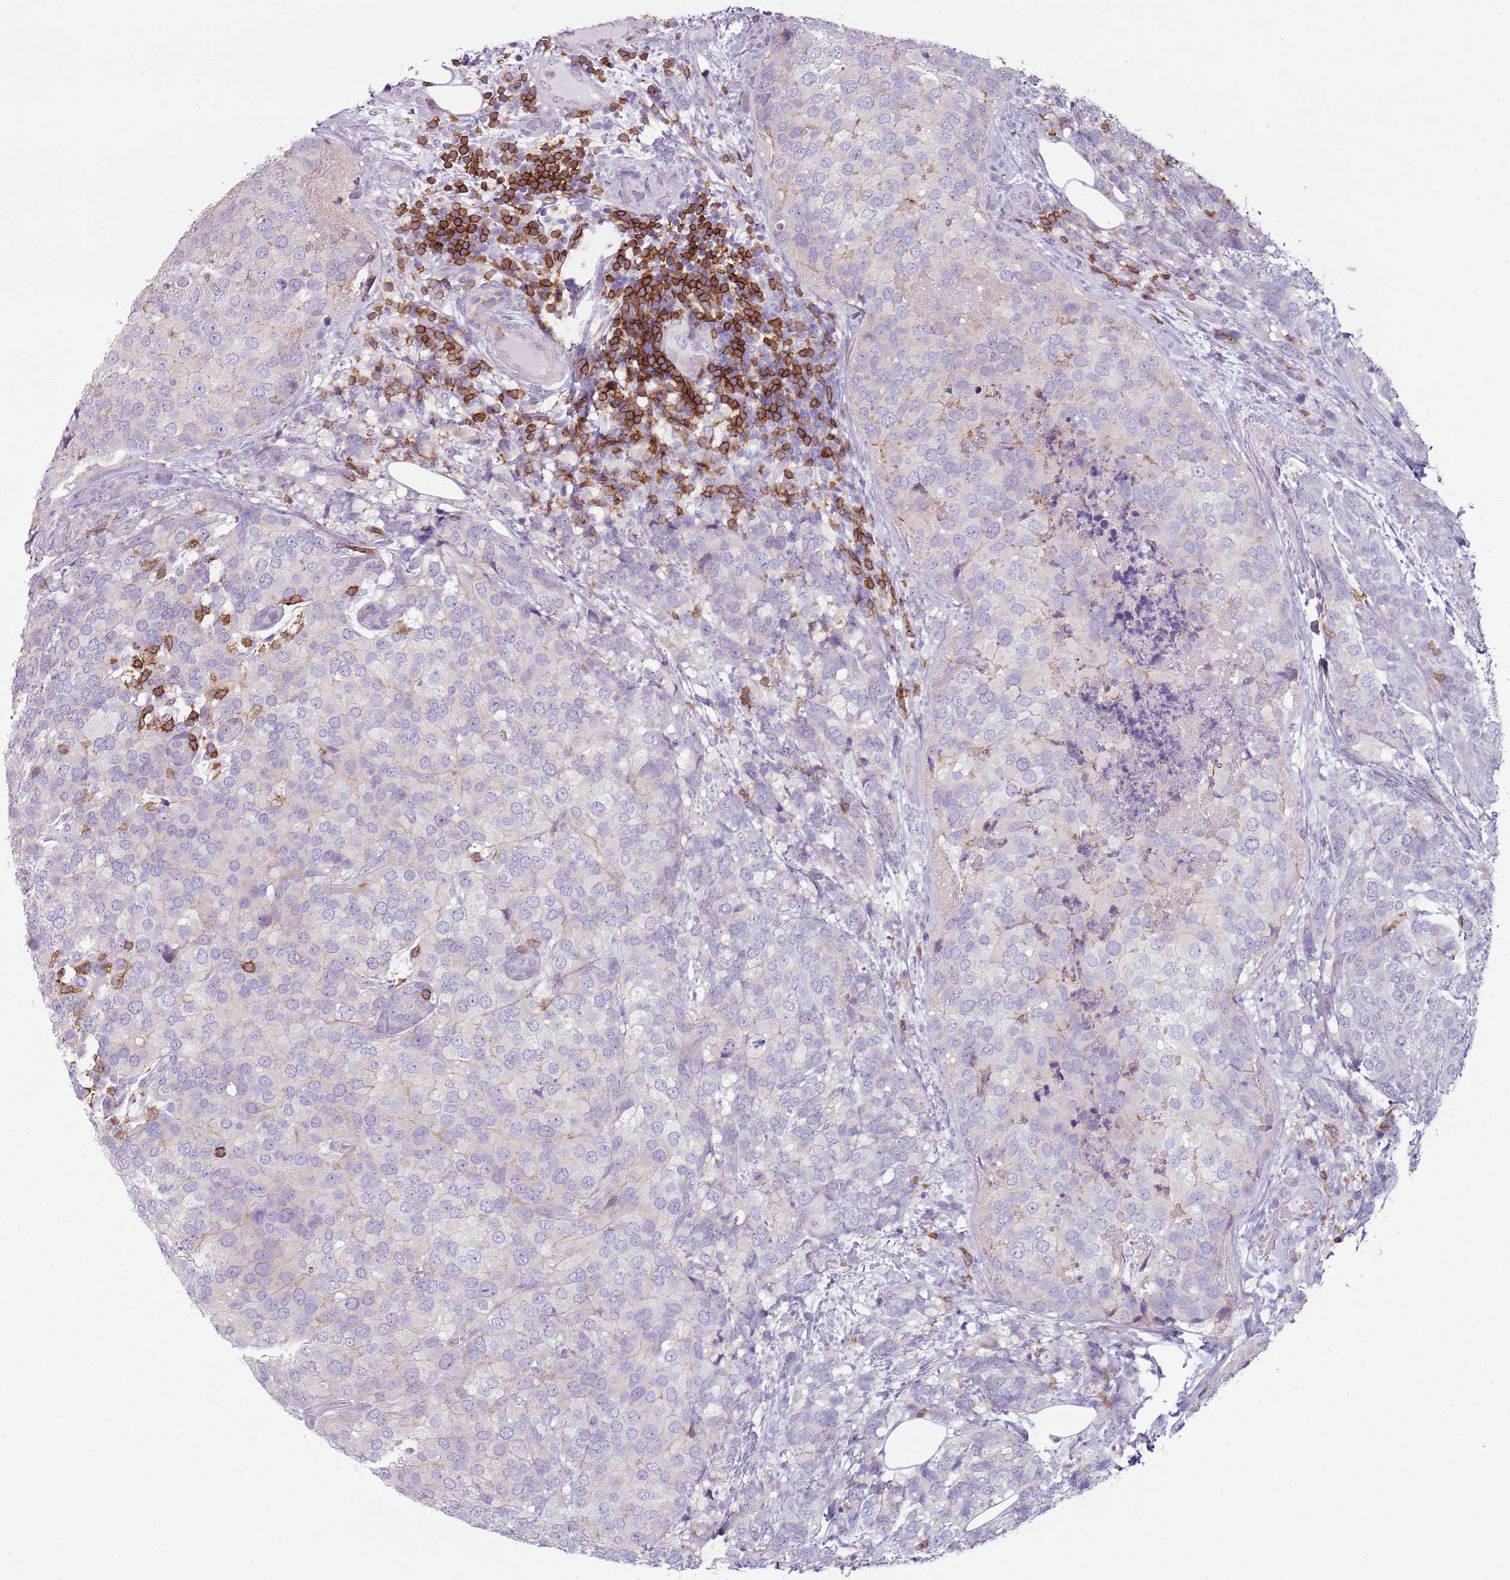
{"staining": {"intensity": "negative", "quantity": "none", "location": "none"}, "tissue": "breast cancer", "cell_type": "Tumor cells", "image_type": "cancer", "snomed": [{"axis": "morphology", "description": "Lobular carcinoma"}, {"axis": "topography", "description": "Breast"}], "caption": "Tumor cells are negative for brown protein staining in breast lobular carcinoma.", "gene": "ZNF583", "patient": {"sex": "female", "age": 59}}